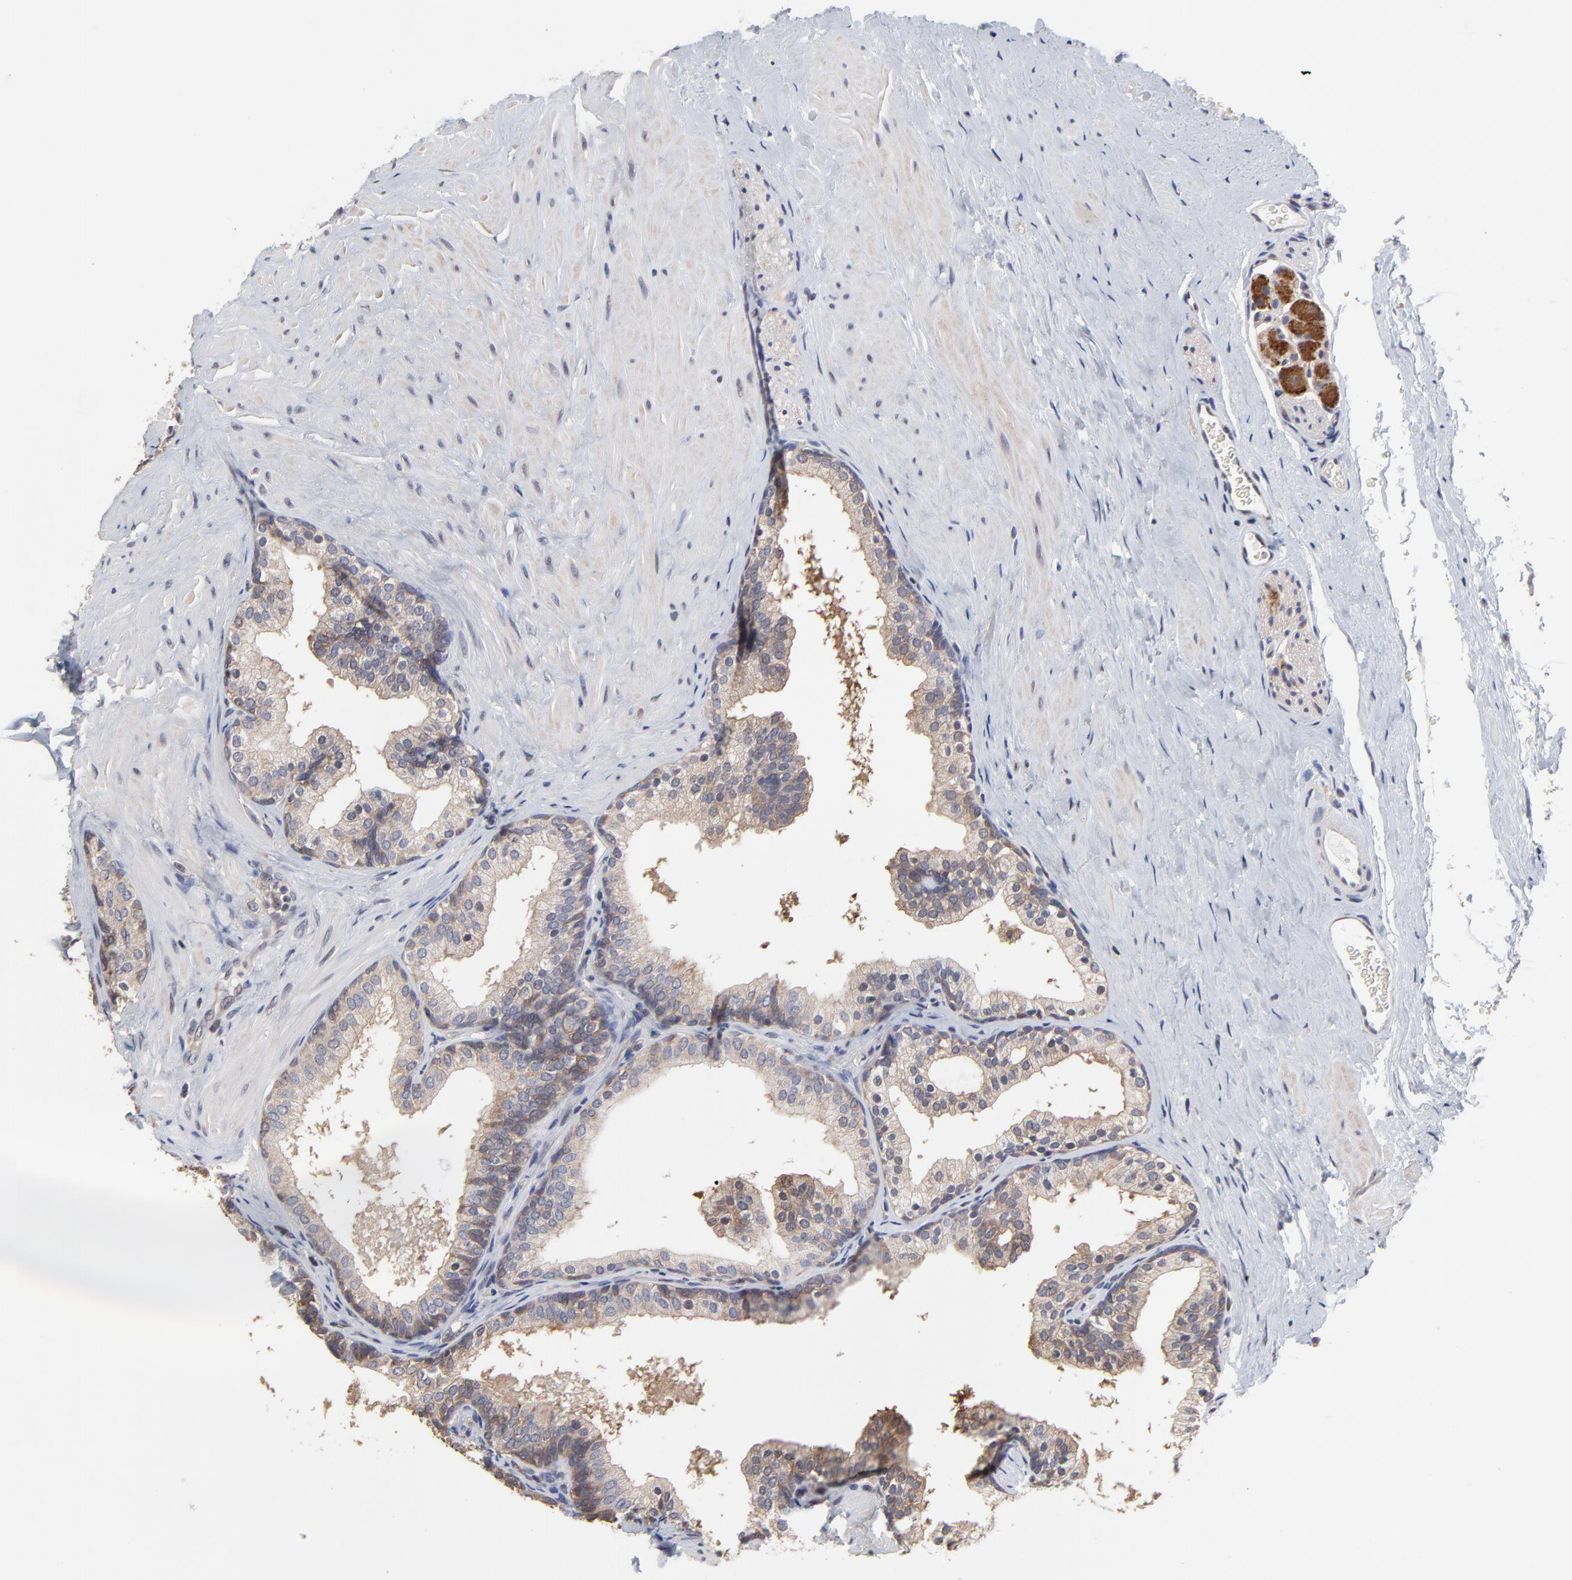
{"staining": {"intensity": "weak", "quantity": ">75%", "location": "cytoplasmic/membranous"}, "tissue": "prostate", "cell_type": "Glandular cells", "image_type": "normal", "snomed": [{"axis": "morphology", "description": "Normal tissue, NOS"}, {"axis": "topography", "description": "Prostate"}], "caption": "Prostate stained with DAB immunohistochemistry exhibits low levels of weak cytoplasmic/membranous expression in approximately >75% of glandular cells. (IHC, brightfield microscopy, high magnification).", "gene": "CCT2", "patient": {"sex": "male", "age": 60}}